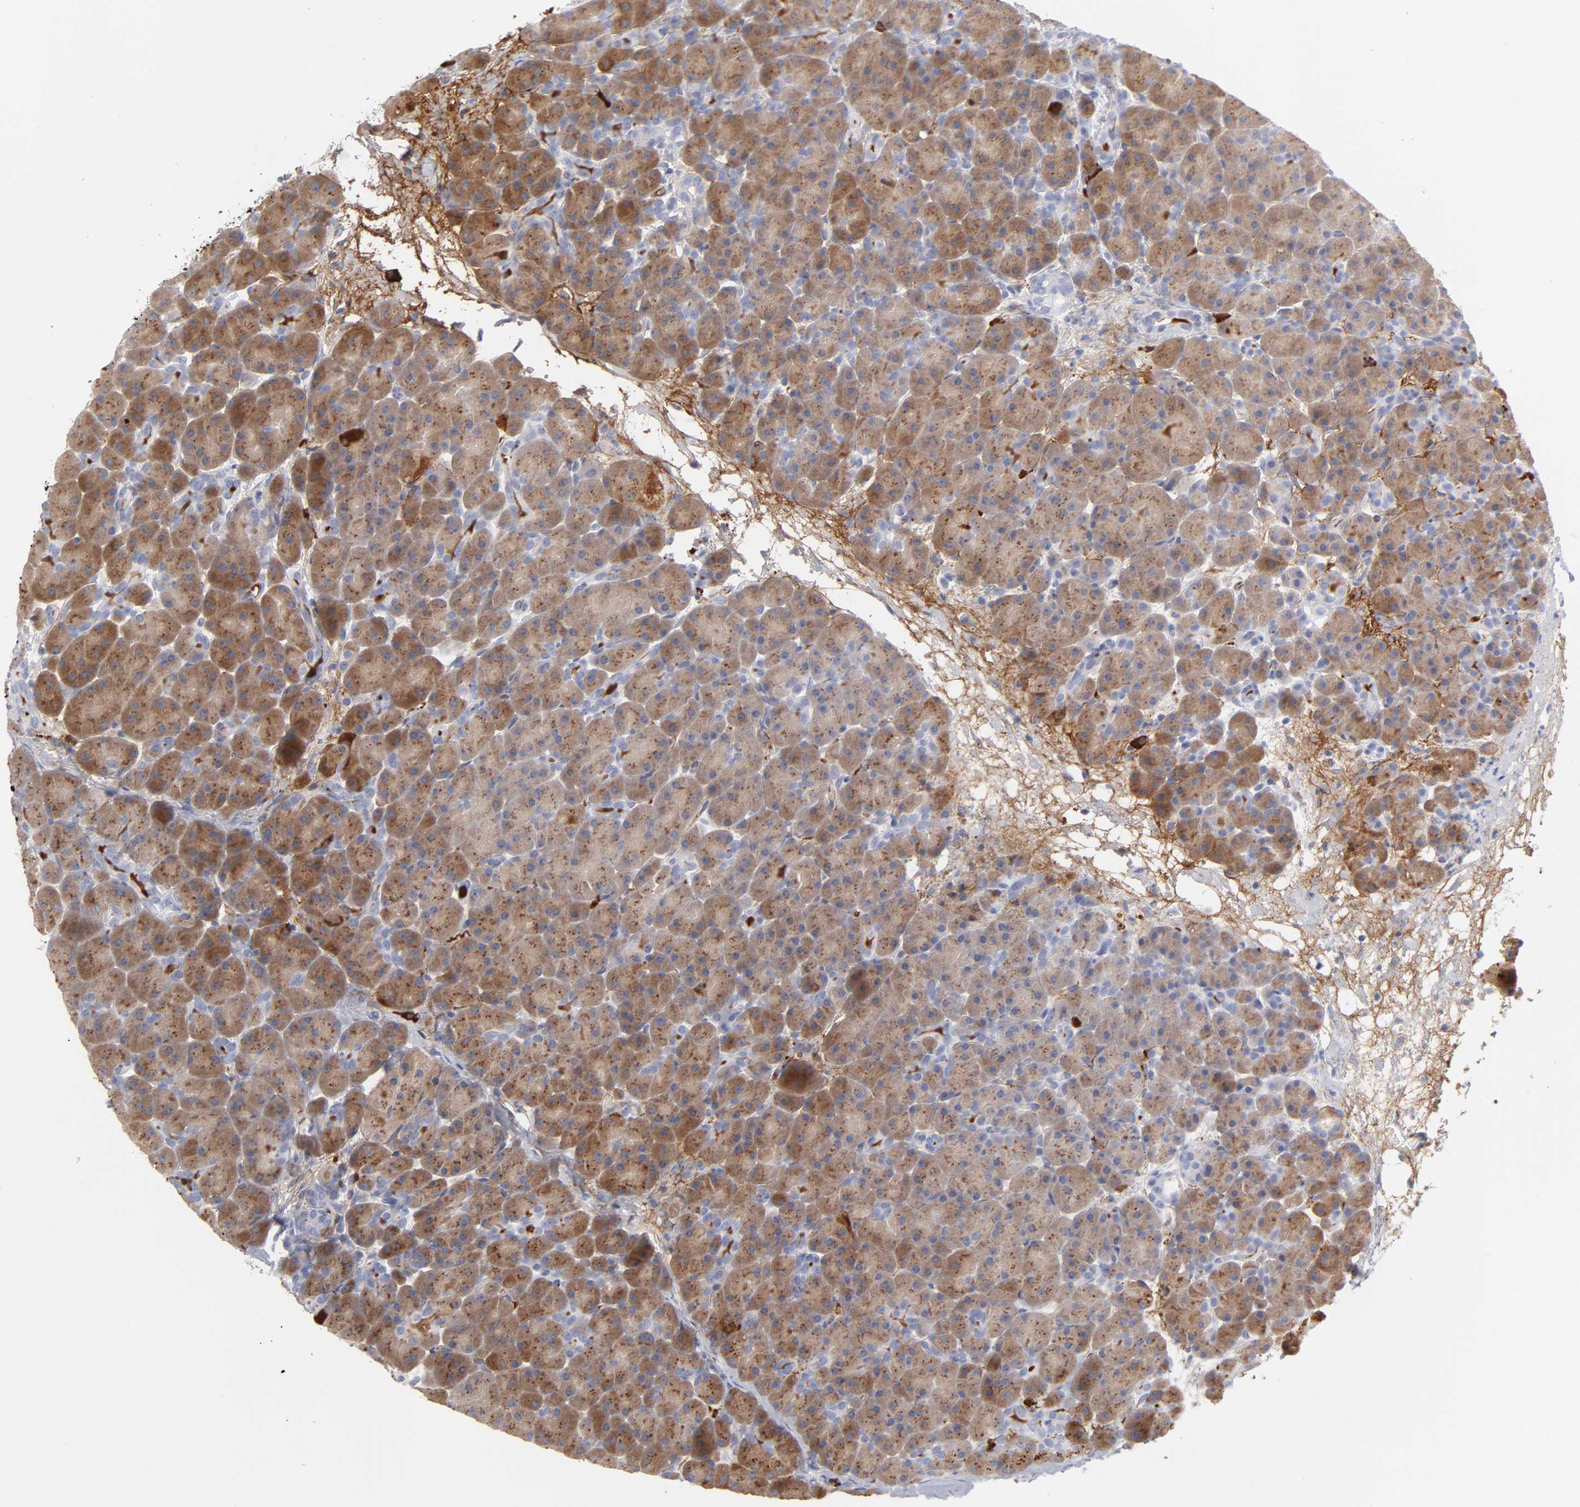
{"staining": {"intensity": "moderate", "quantity": ">75%", "location": "cytoplasmic/membranous"}, "tissue": "pancreas", "cell_type": "Exocrine glandular cells", "image_type": "normal", "snomed": [{"axis": "morphology", "description": "Normal tissue, NOS"}, {"axis": "topography", "description": "Pancreas"}], "caption": "Pancreas was stained to show a protein in brown. There is medium levels of moderate cytoplasmic/membranous expression in approximately >75% of exocrine glandular cells. The staining was performed using DAB (3,3'-diaminobenzidine), with brown indicating positive protein expression. Nuclei are stained blue with hematoxylin.", "gene": "PLAT", "patient": {"sex": "male", "age": 66}}